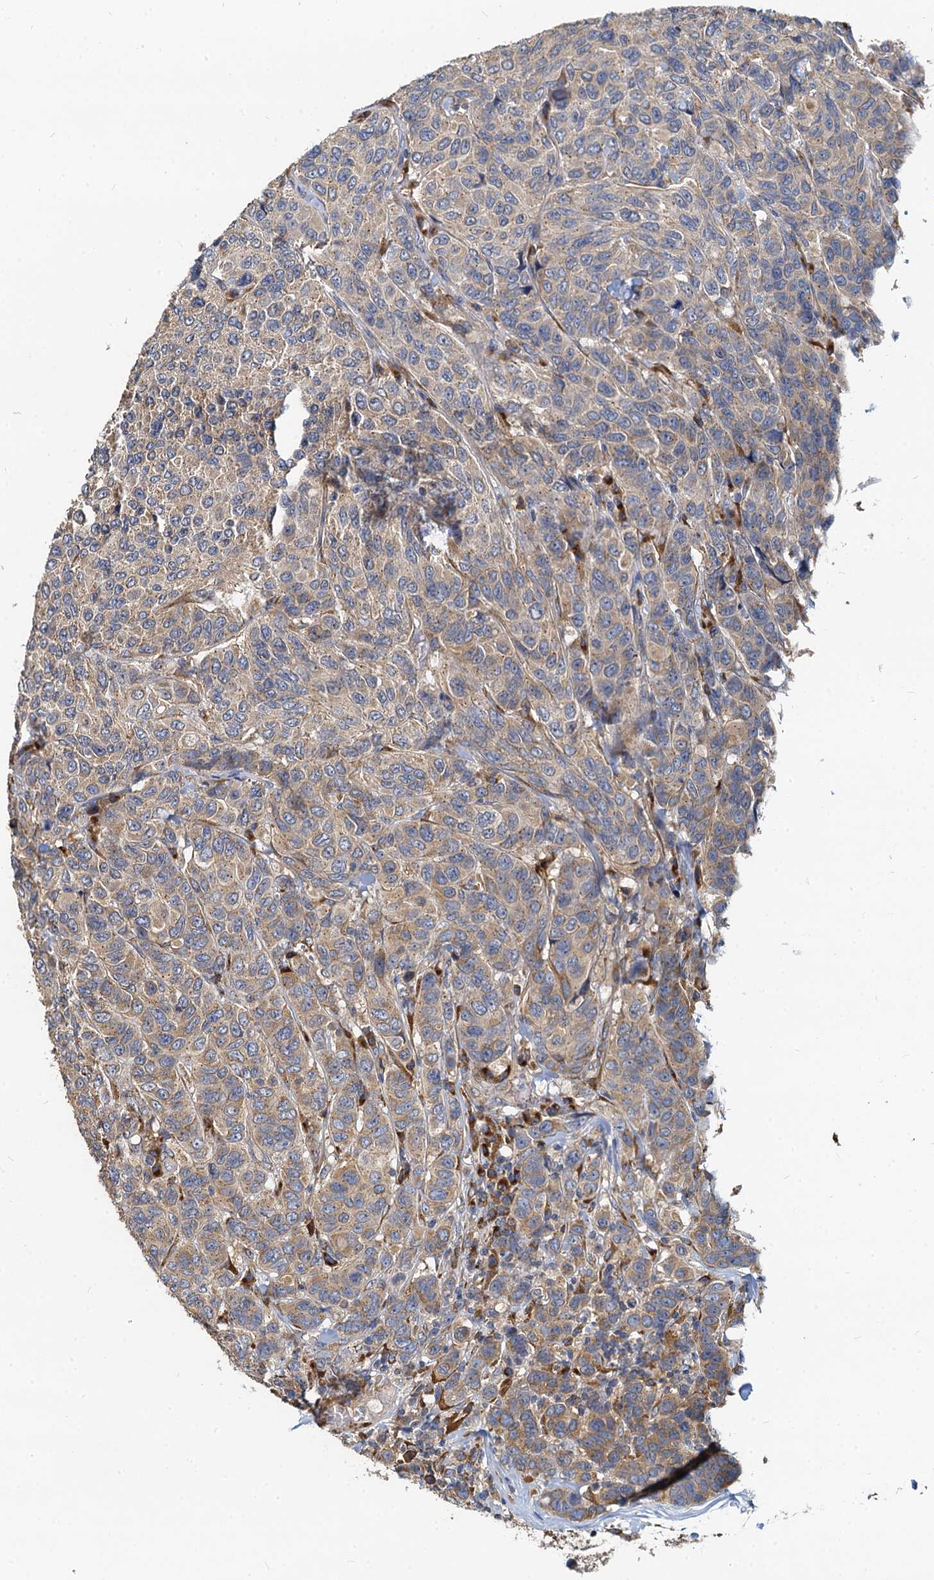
{"staining": {"intensity": "weak", "quantity": "25%-75%", "location": "cytoplasmic/membranous"}, "tissue": "breast cancer", "cell_type": "Tumor cells", "image_type": "cancer", "snomed": [{"axis": "morphology", "description": "Duct carcinoma"}, {"axis": "topography", "description": "Breast"}], "caption": "There is low levels of weak cytoplasmic/membranous positivity in tumor cells of breast cancer, as demonstrated by immunohistochemical staining (brown color).", "gene": "NKAPD1", "patient": {"sex": "female", "age": 55}}